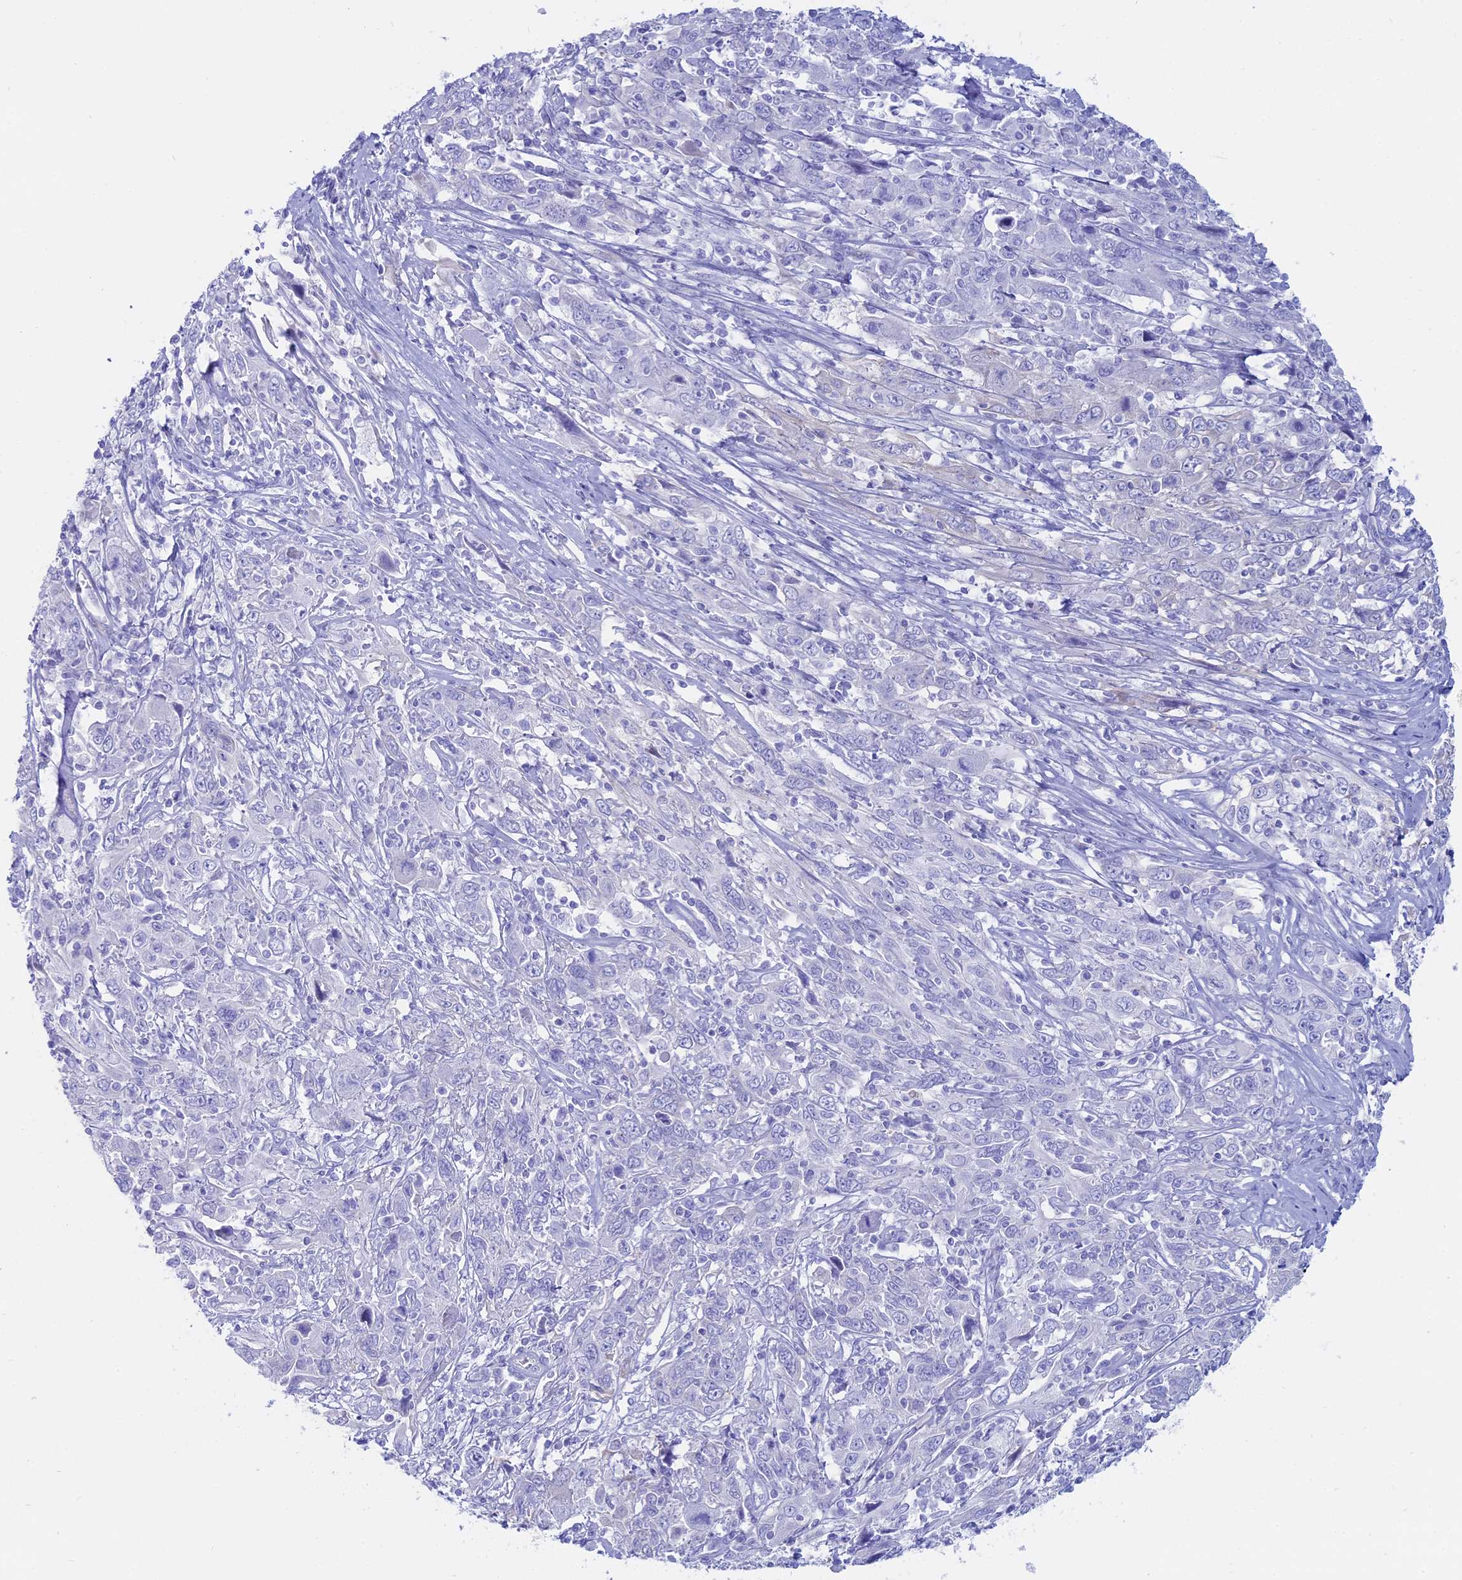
{"staining": {"intensity": "negative", "quantity": "none", "location": "none"}, "tissue": "cervical cancer", "cell_type": "Tumor cells", "image_type": "cancer", "snomed": [{"axis": "morphology", "description": "Squamous cell carcinoma, NOS"}, {"axis": "topography", "description": "Cervix"}], "caption": "This is a micrograph of immunohistochemistry (IHC) staining of cervical cancer, which shows no staining in tumor cells.", "gene": "OR2AE1", "patient": {"sex": "female", "age": 46}}